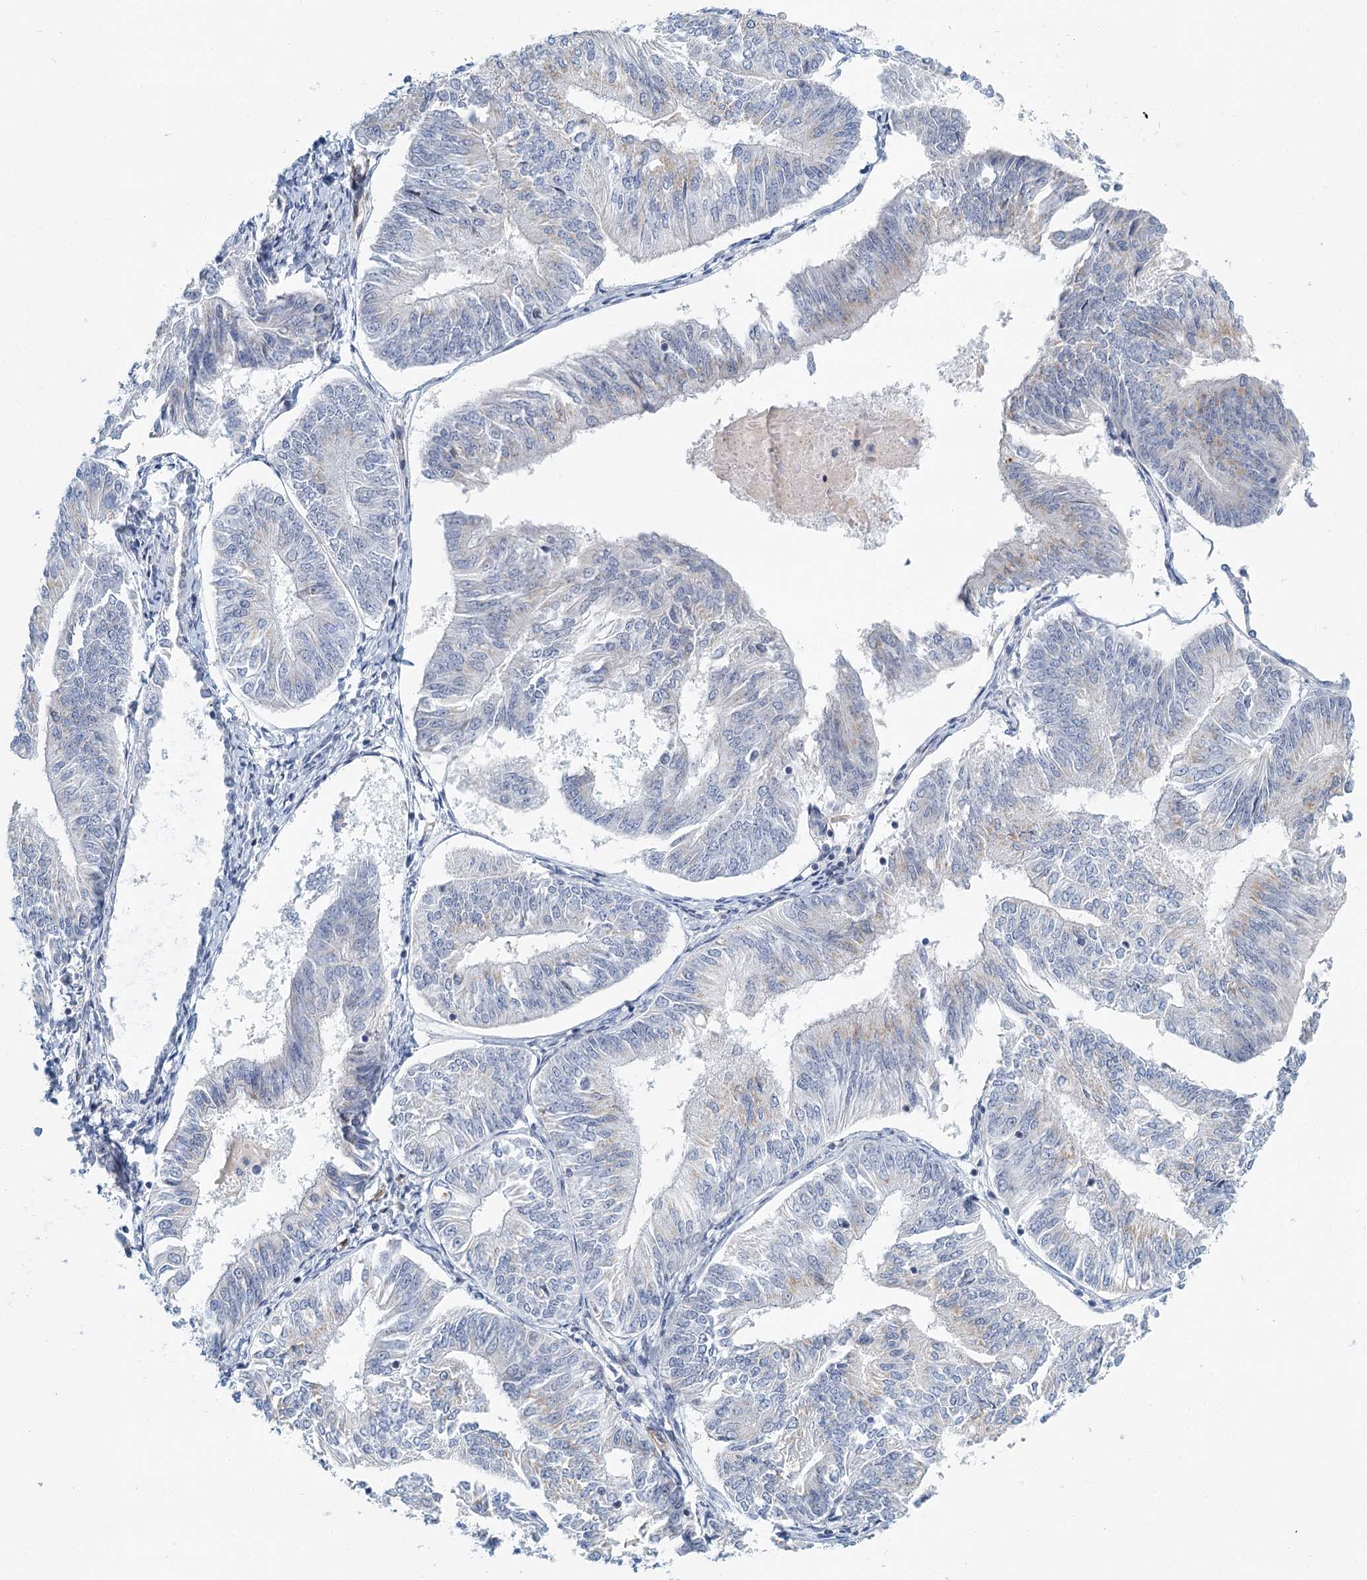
{"staining": {"intensity": "negative", "quantity": "none", "location": "none"}, "tissue": "endometrial cancer", "cell_type": "Tumor cells", "image_type": "cancer", "snomed": [{"axis": "morphology", "description": "Adenocarcinoma, NOS"}, {"axis": "topography", "description": "Endometrium"}], "caption": "High magnification brightfield microscopy of adenocarcinoma (endometrial) stained with DAB (brown) and counterstained with hematoxylin (blue): tumor cells show no significant staining.", "gene": "ZNF527", "patient": {"sex": "female", "age": 58}}